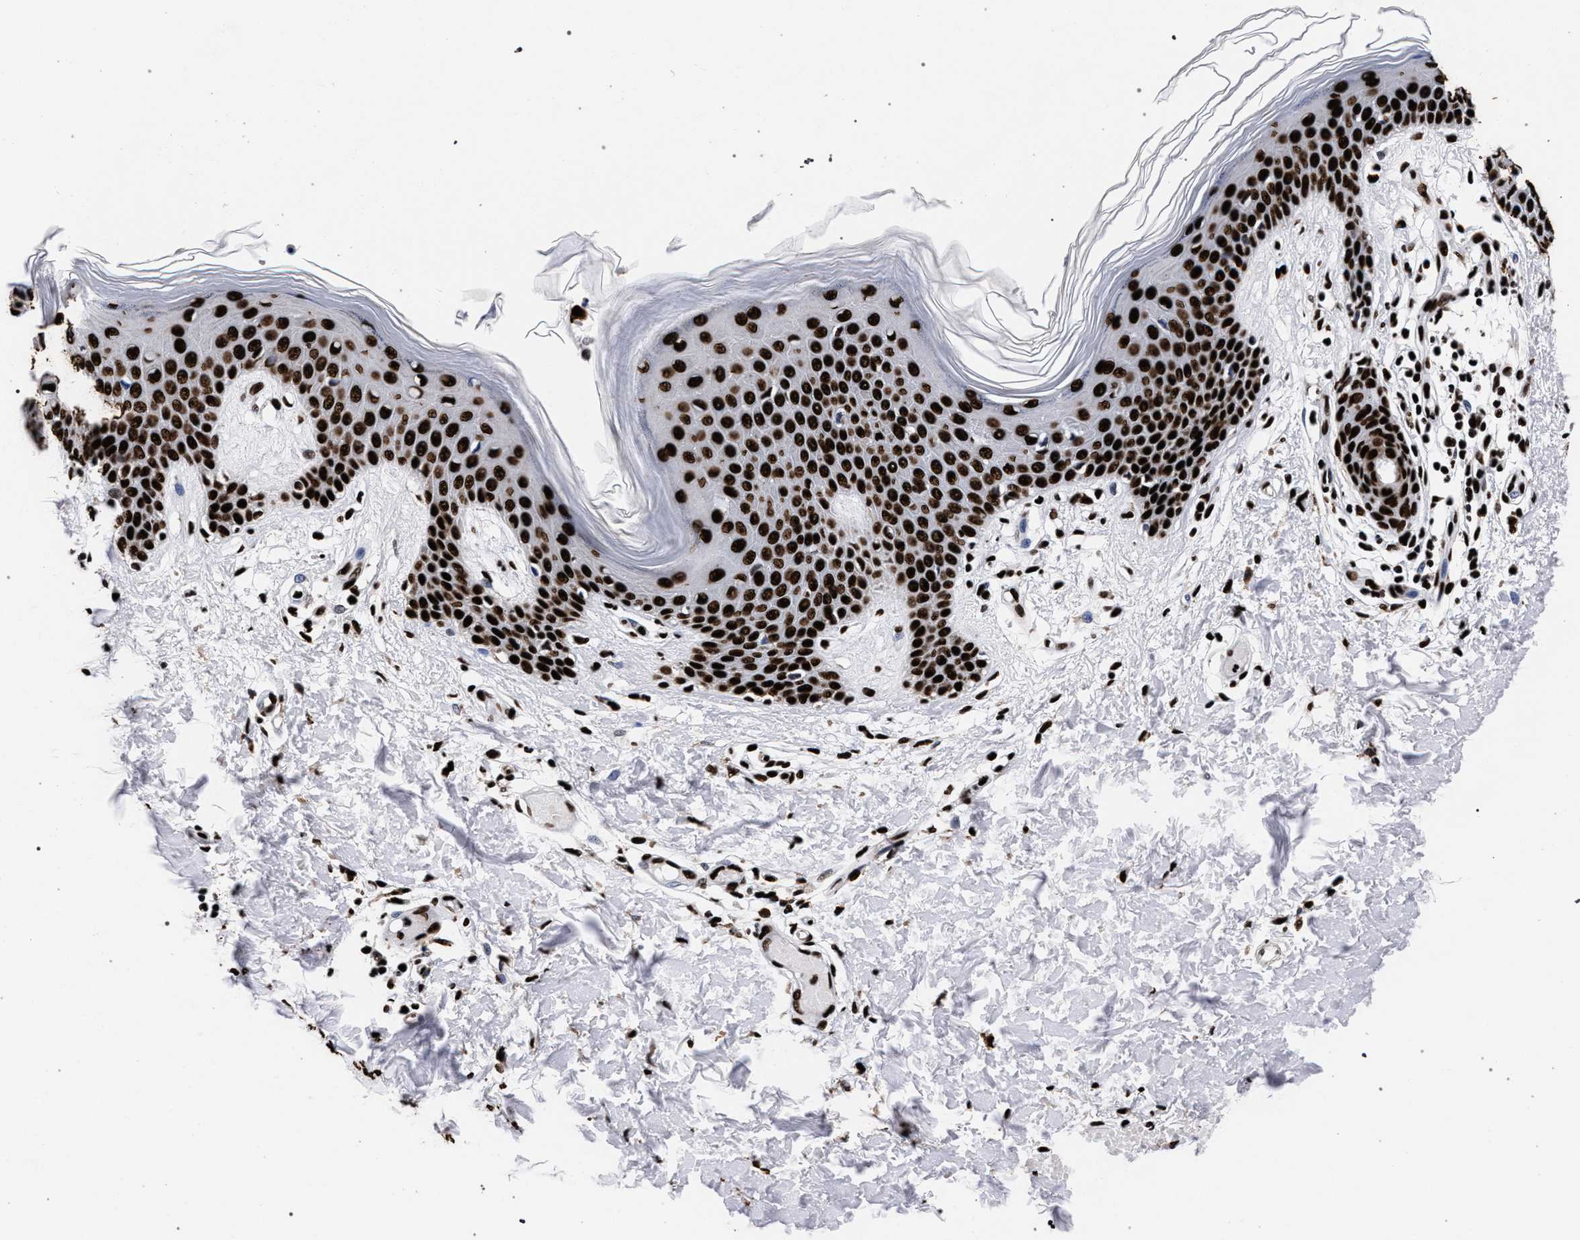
{"staining": {"intensity": "strong", "quantity": ">75%", "location": "nuclear"}, "tissue": "skin", "cell_type": "Fibroblasts", "image_type": "normal", "snomed": [{"axis": "morphology", "description": "Normal tissue, NOS"}, {"axis": "topography", "description": "Skin"}], "caption": "Protein expression analysis of normal human skin reveals strong nuclear expression in about >75% of fibroblasts. The staining was performed using DAB (3,3'-diaminobenzidine) to visualize the protein expression in brown, while the nuclei were stained in blue with hematoxylin (Magnification: 20x).", "gene": "HNRNPA1", "patient": {"sex": "male", "age": 53}}